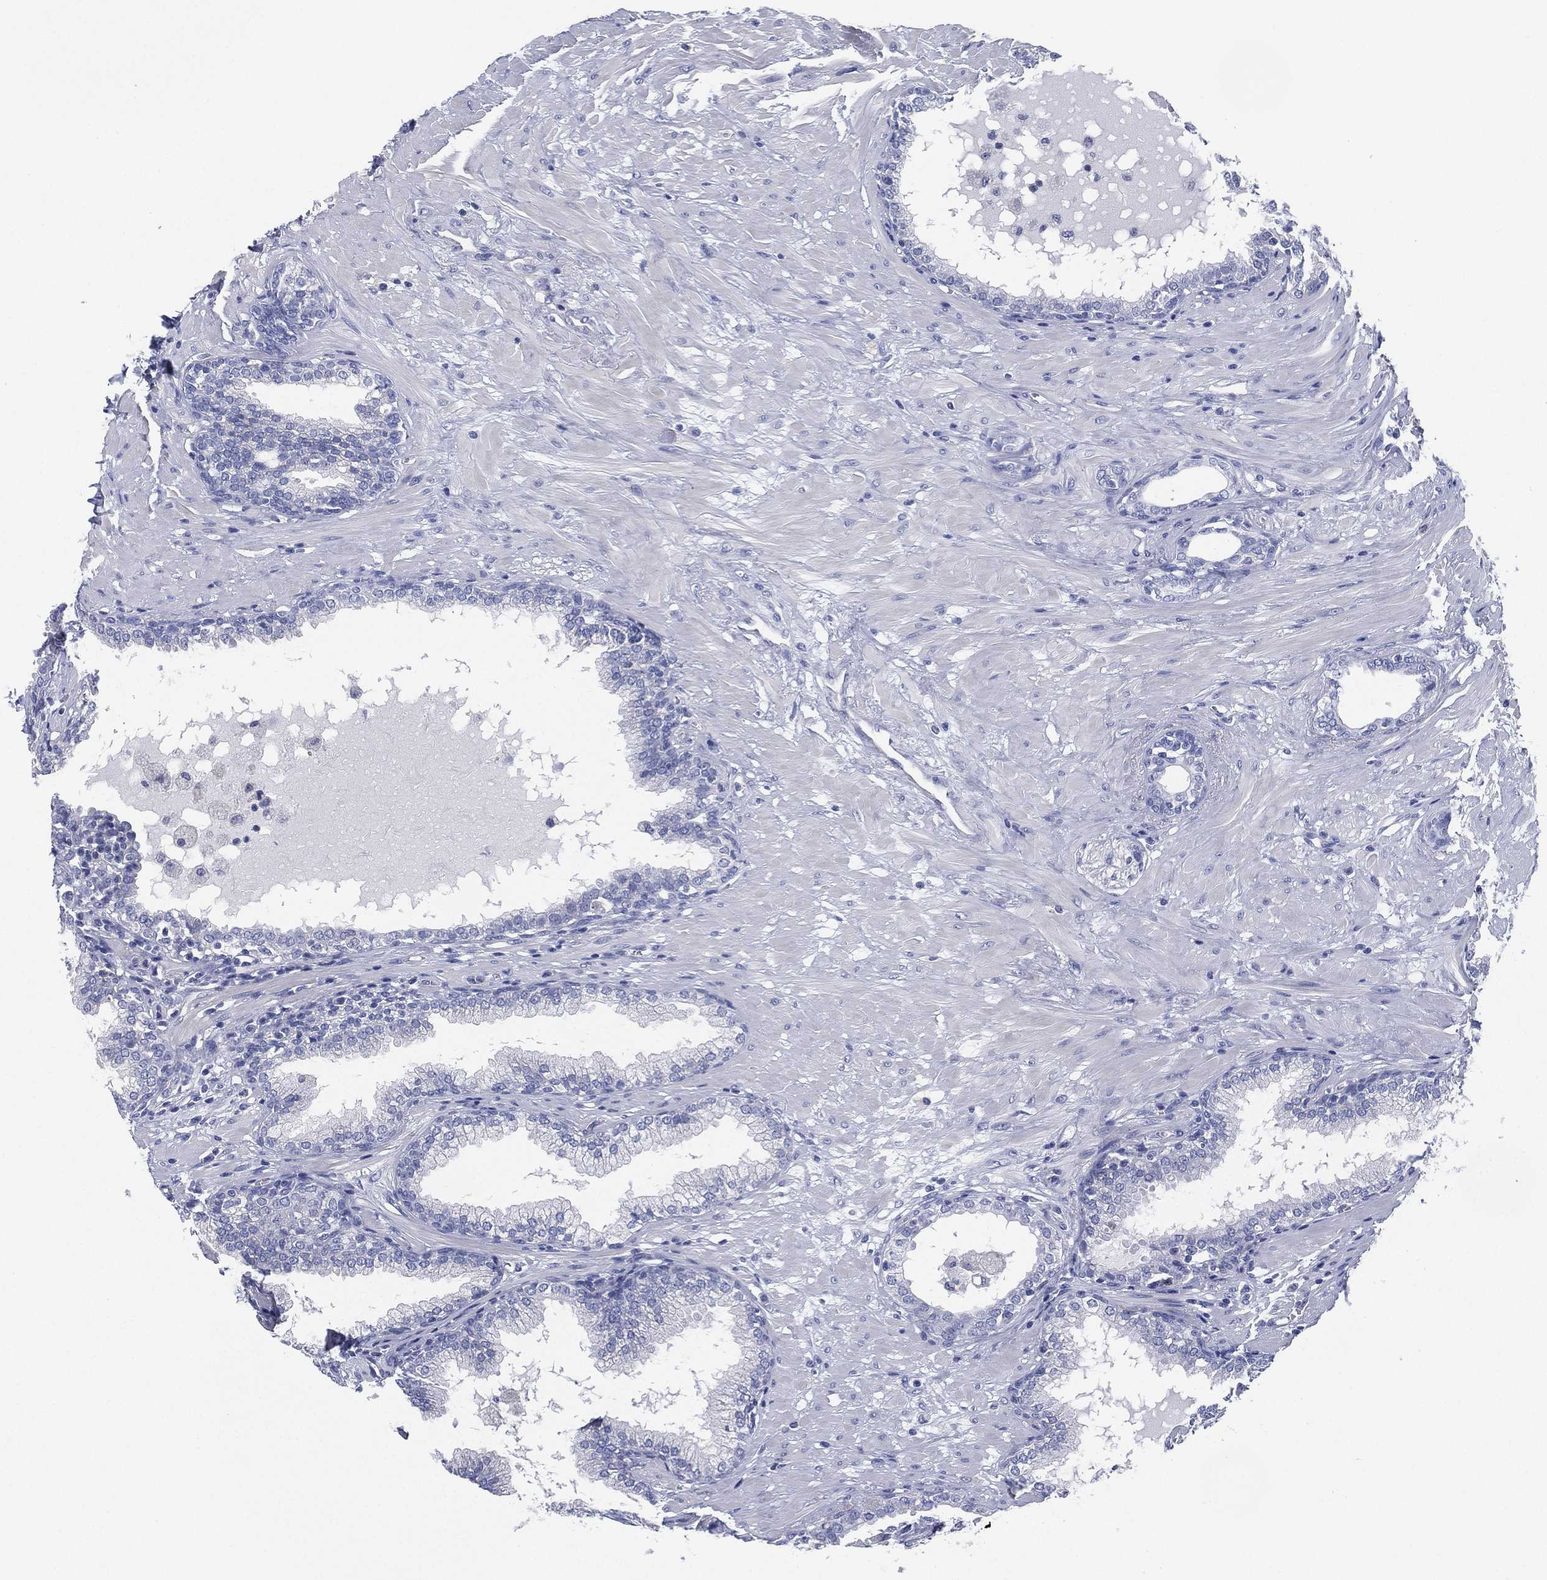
{"staining": {"intensity": "negative", "quantity": "none", "location": "none"}, "tissue": "prostate", "cell_type": "Glandular cells", "image_type": "normal", "snomed": [{"axis": "morphology", "description": "Normal tissue, NOS"}, {"axis": "topography", "description": "Prostate"}], "caption": "This is an immunohistochemistry image of unremarkable prostate. There is no staining in glandular cells.", "gene": "CCDC70", "patient": {"sex": "male", "age": 64}}